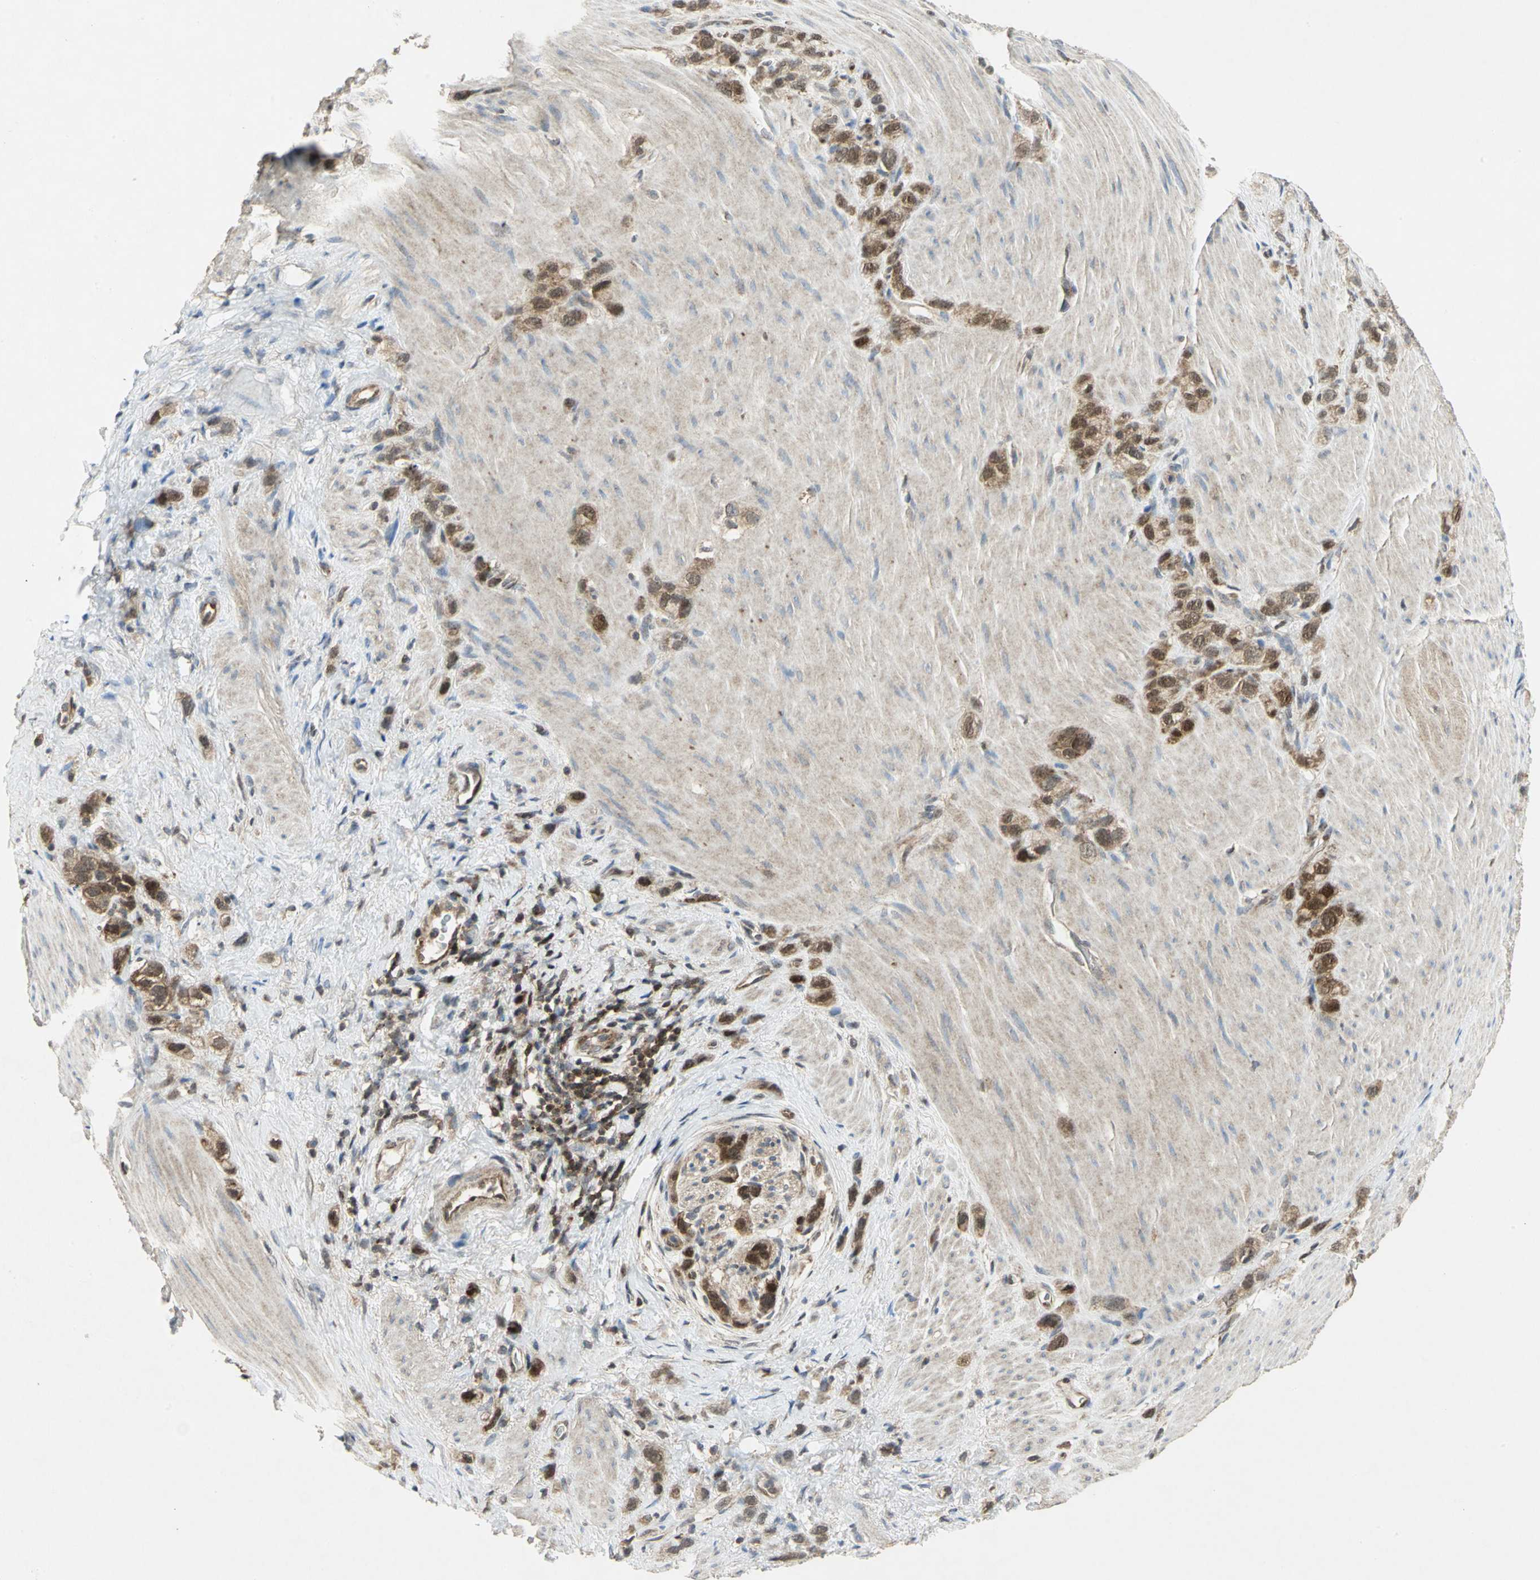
{"staining": {"intensity": "strong", "quantity": ">75%", "location": "cytoplasmic/membranous,nuclear"}, "tissue": "stomach cancer", "cell_type": "Tumor cells", "image_type": "cancer", "snomed": [{"axis": "morphology", "description": "Normal tissue, NOS"}, {"axis": "morphology", "description": "Adenocarcinoma, NOS"}, {"axis": "morphology", "description": "Adenocarcinoma, High grade"}, {"axis": "topography", "description": "Stomach, upper"}, {"axis": "topography", "description": "Stomach"}], "caption": "Stomach cancer (adenocarcinoma (high-grade)) stained for a protein (brown) reveals strong cytoplasmic/membranous and nuclear positive staining in about >75% of tumor cells.", "gene": "PPIA", "patient": {"sex": "female", "age": 65}}